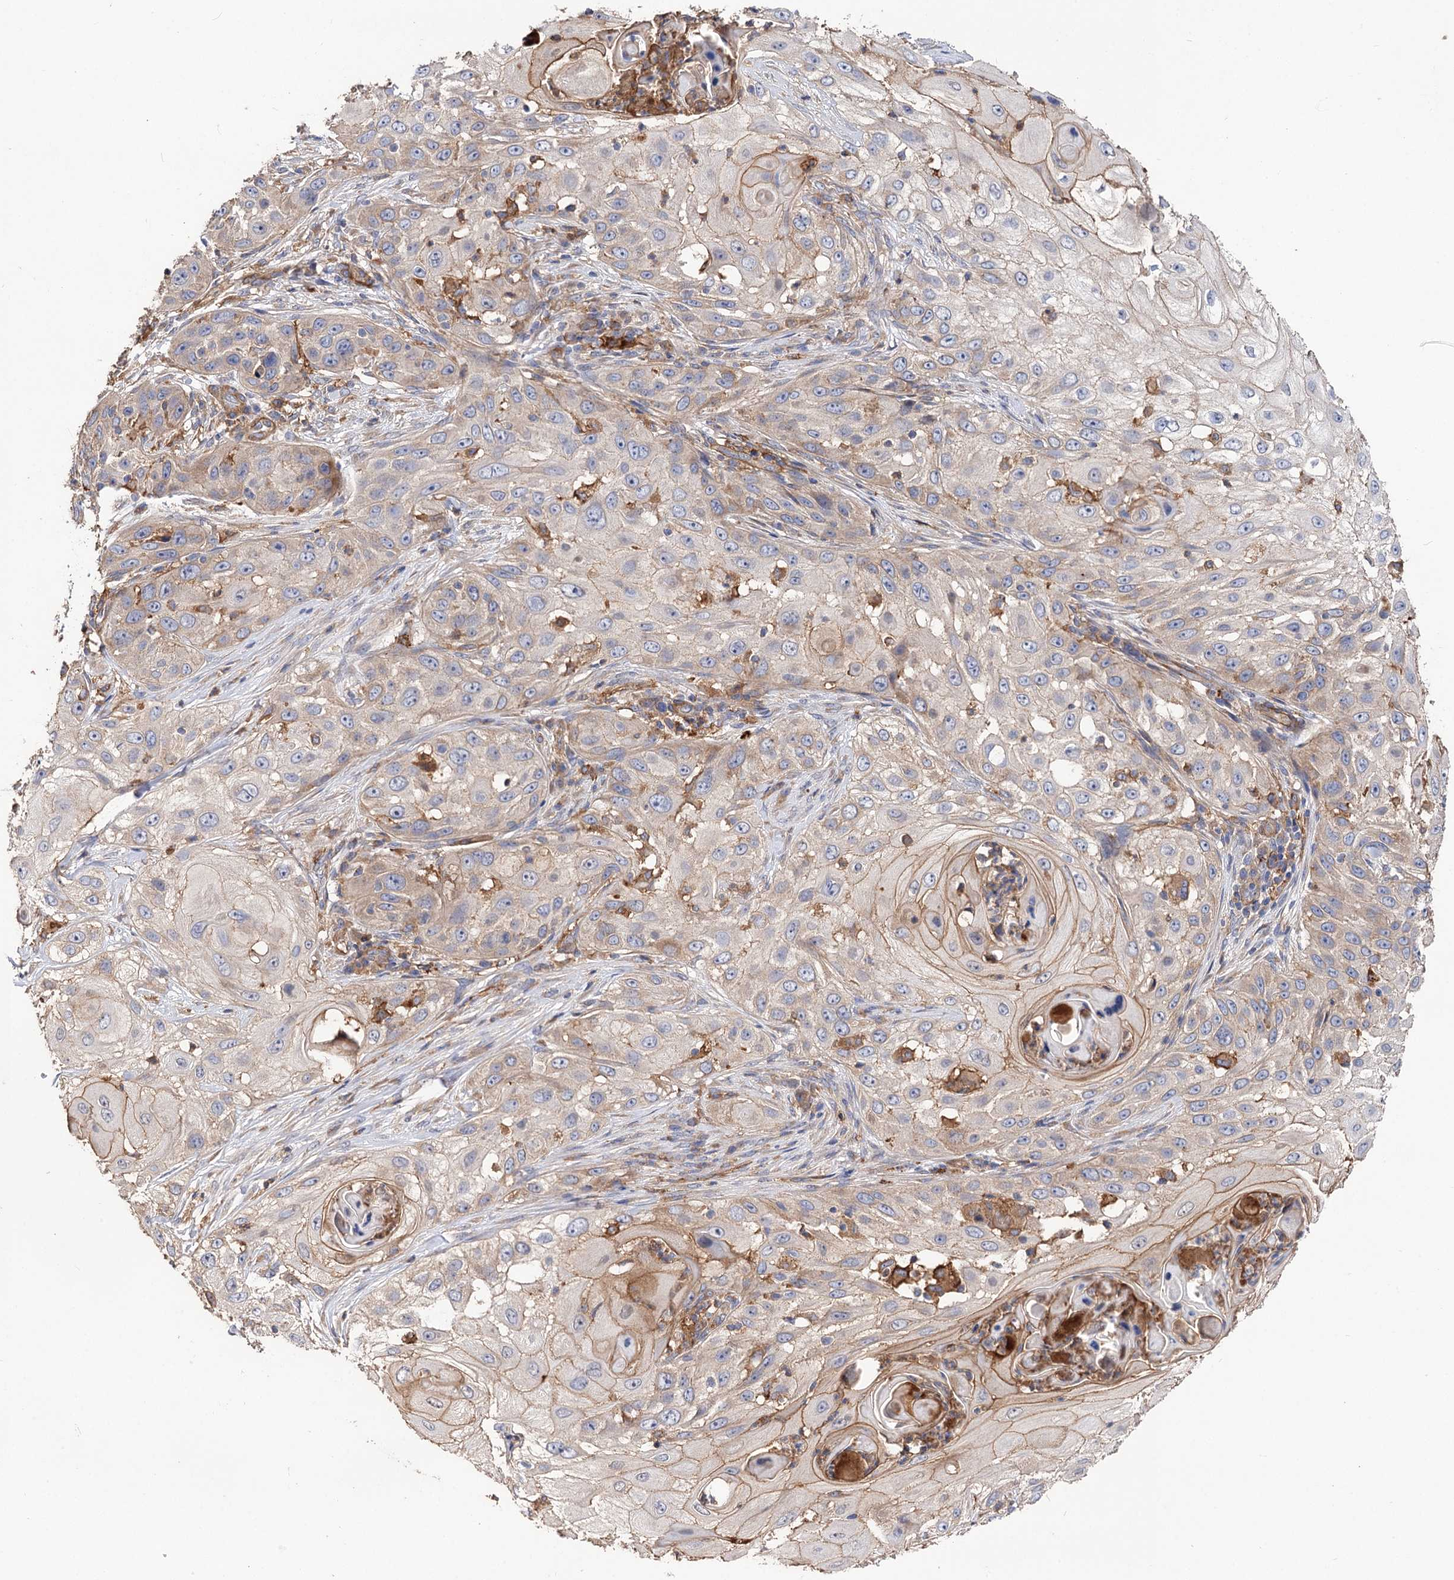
{"staining": {"intensity": "weak", "quantity": "<25%", "location": "cytoplasmic/membranous"}, "tissue": "skin cancer", "cell_type": "Tumor cells", "image_type": "cancer", "snomed": [{"axis": "morphology", "description": "Squamous cell carcinoma, NOS"}, {"axis": "topography", "description": "Skin"}], "caption": "Immunohistochemistry of skin cancer reveals no staining in tumor cells. The staining was performed using DAB (3,3'-diaminobenzidine) to visualize the protein expression in brown, while the nuclei were stained in blue with hematoxylin (Magnification: 20x).", "gene": "CSAD", "patient": {"sex": "female", "age": 44}}